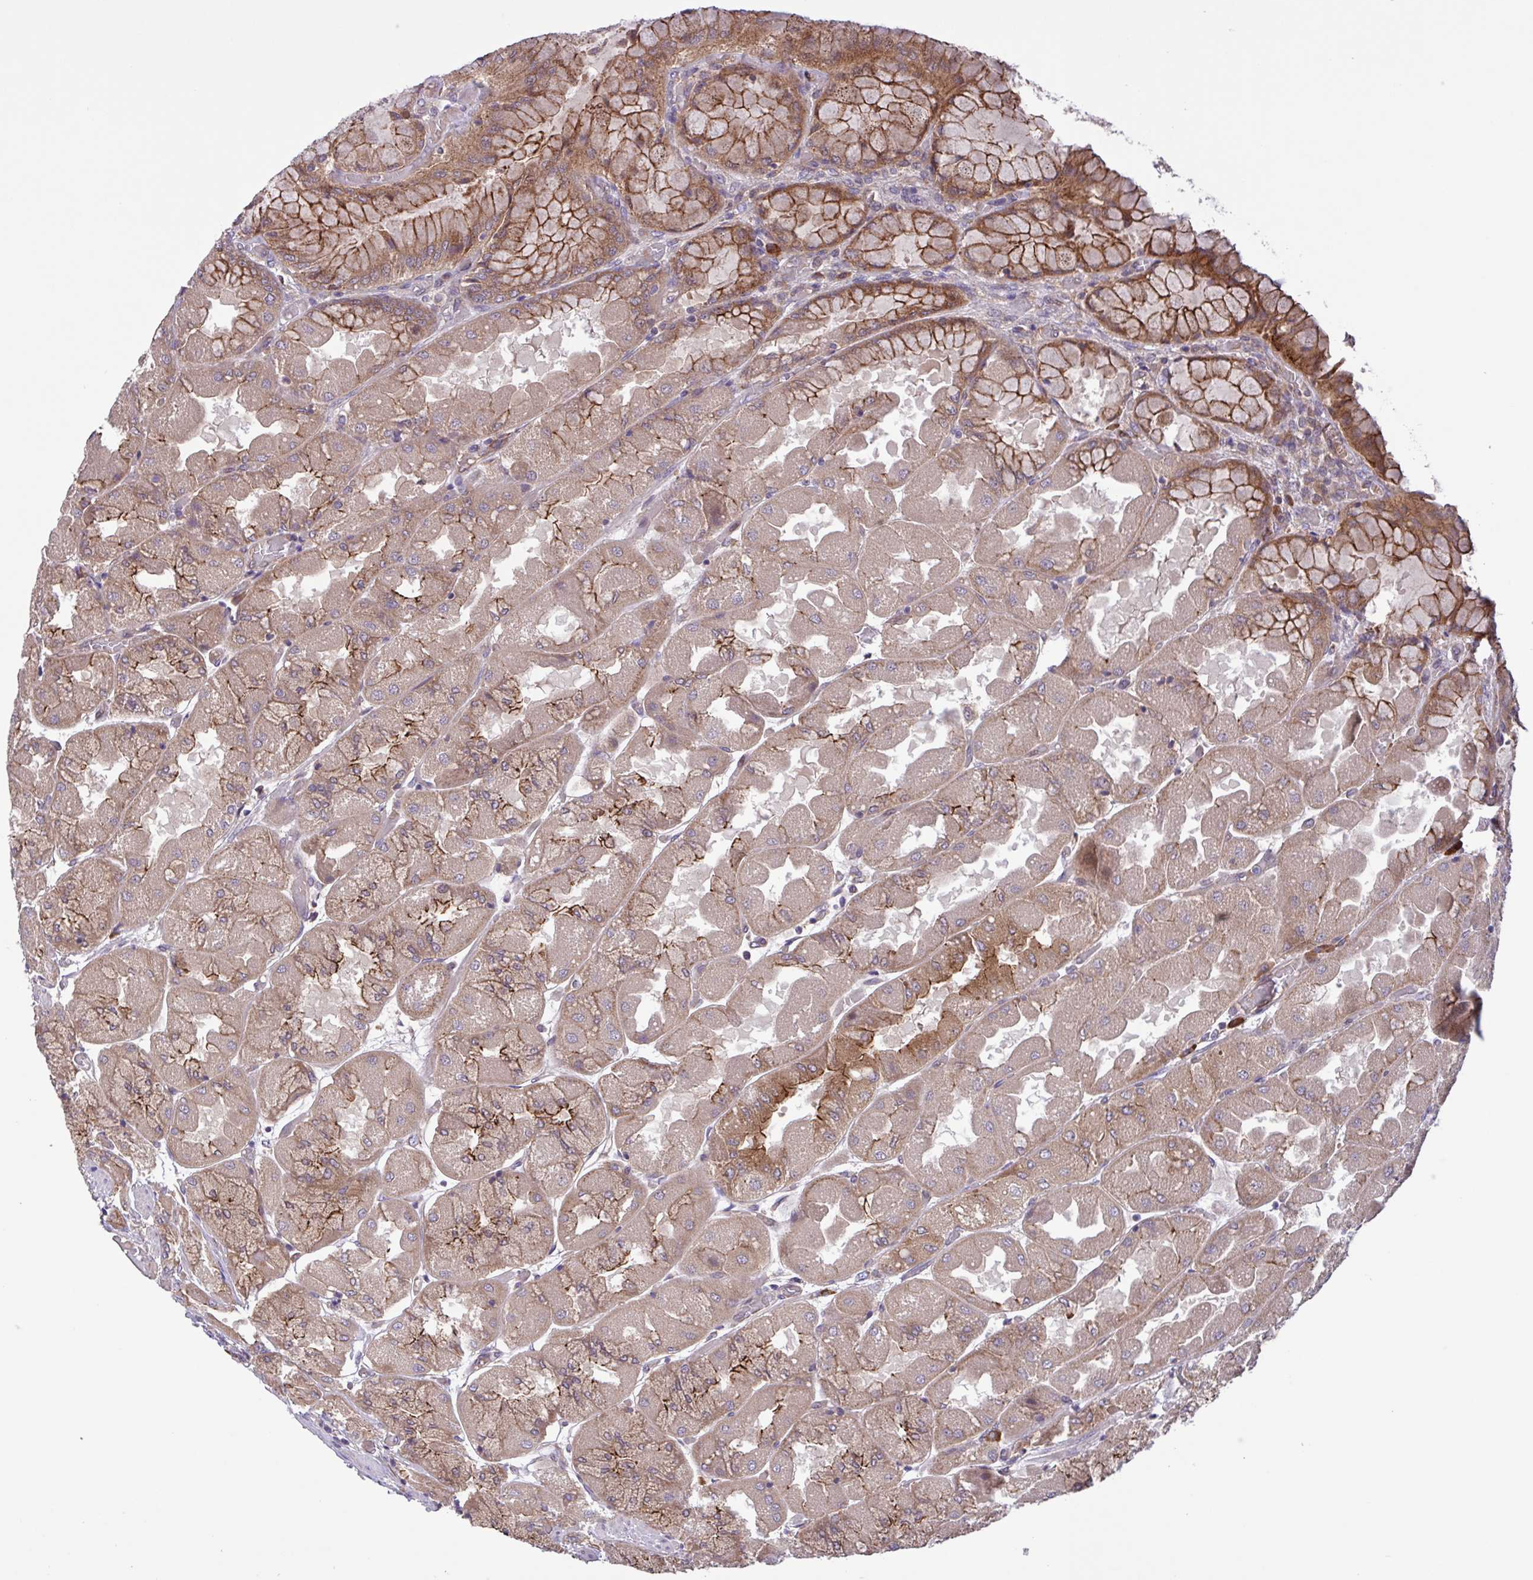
{"staining": {"intensity": "moderate", "quantity": "25%-75%", "location": "cytoplasmic/membranous"}, "tissue": "stomach", "cell_type": "Glandular cells", "image_type": "normal", "snomed": [{"axis": "morphology", "description": "Normal tissue, NOS"}, {"axis": "topography", "description": "Stomach"}], "caption": "IHC of normal stomach displays medium levels of moderate cytoplasmic/membranous staining in approximately 25%-75% of glandular cells. Immunohistochemistry stains the protein in brown and the nuclei are stained blue.", "gene": "INTS10", "patient": {"sex": "female", "age": 61}}